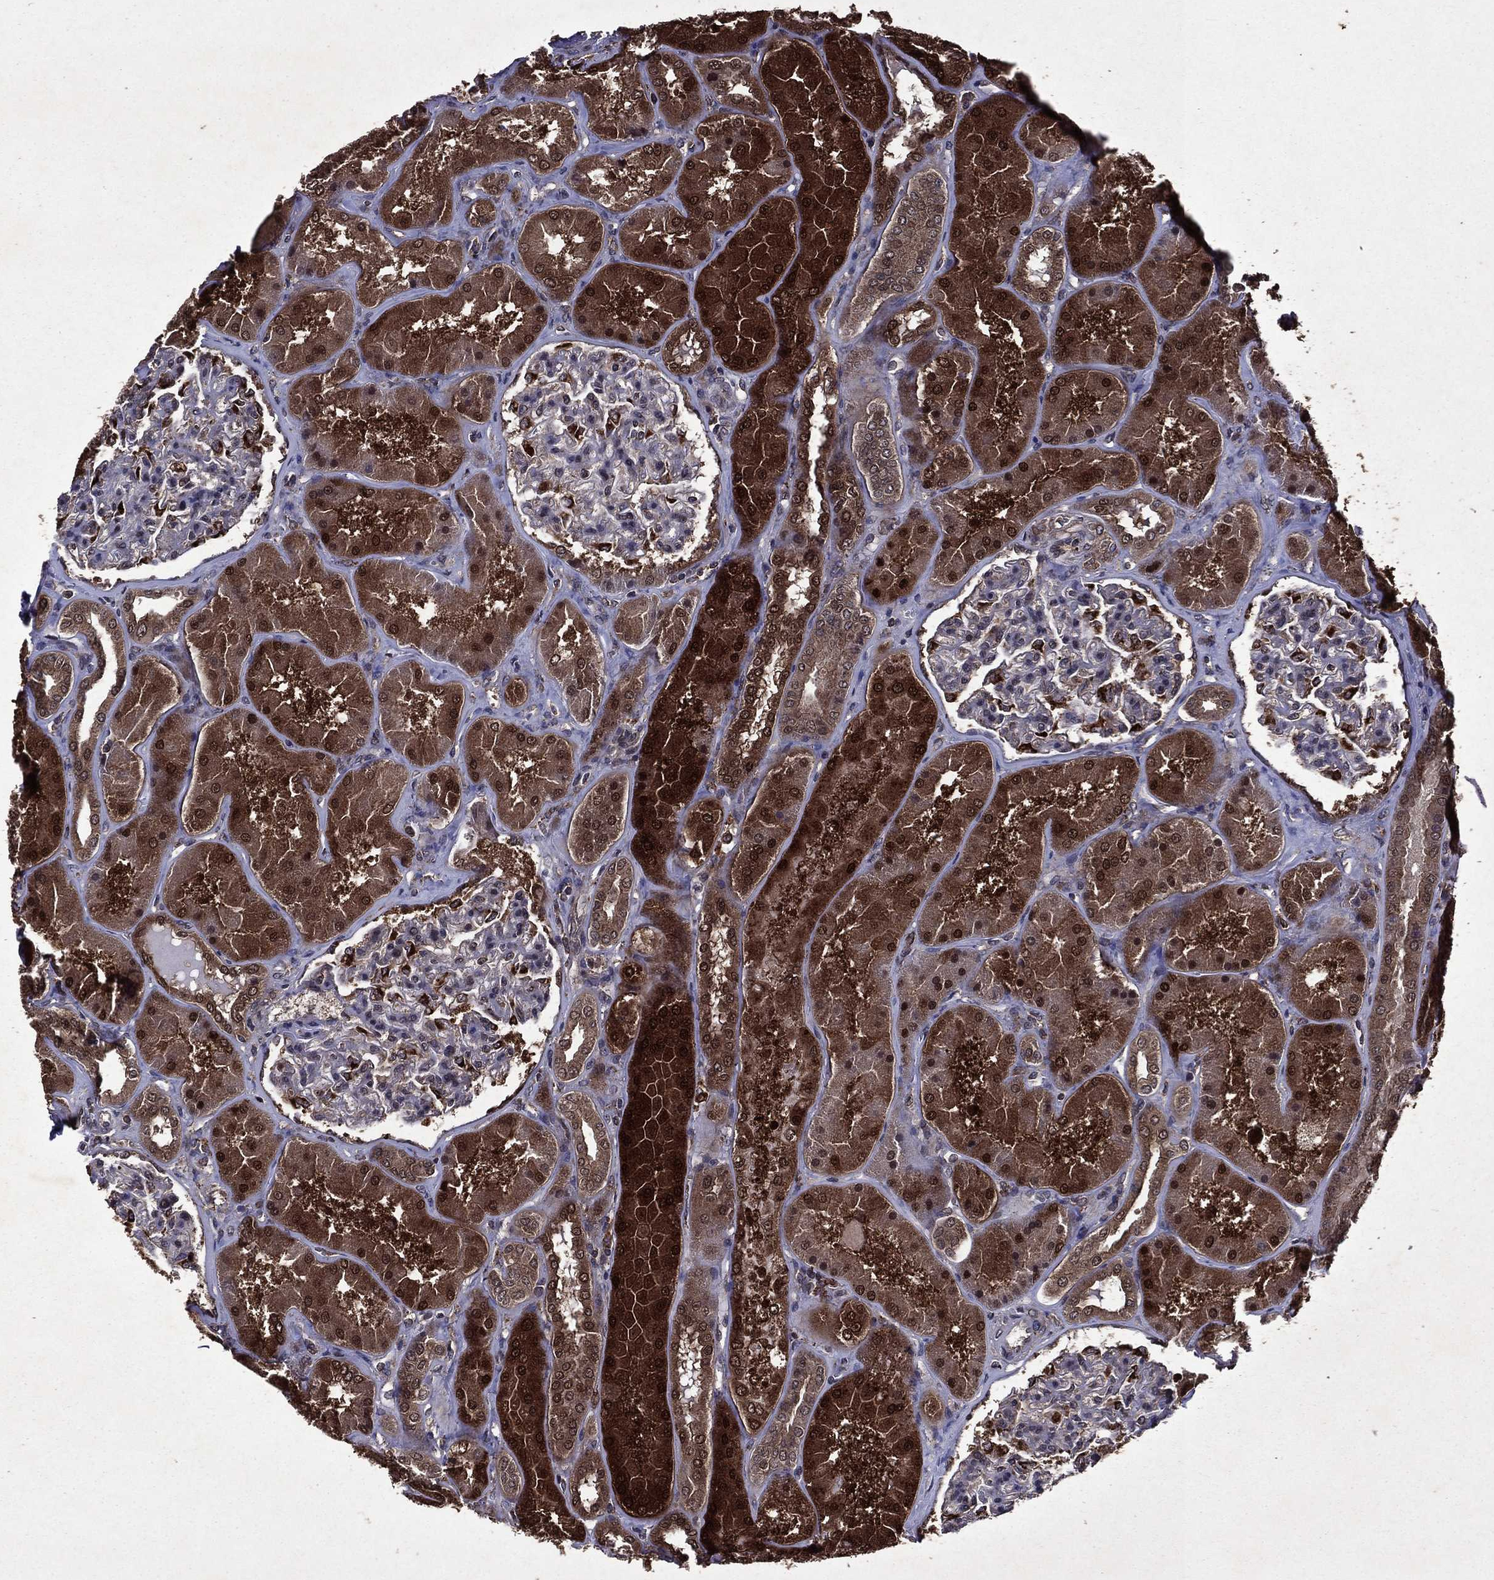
{"staining": {"intensity": "strong", "quantity": "<25%", "location": "cytoplasmic/membranous"}, "tissue": "kidney", "cell_type": "Cells in glomeruli", "image_type": "normal", "snomed": [{"axis": "morphology", "description": "Normal tissue, NOS"}, {"axis": "topography", "description": "Kidney"}], "caption": "The micrograph demonstrates immunohistochemical staining of normal kidney. There is strong cytoplasmic/membranous positivity is appreciated in about <25% of cells in glomeruli.", "gene": "EIF2B4", "patient": {"sex": "female", "age": 56}}